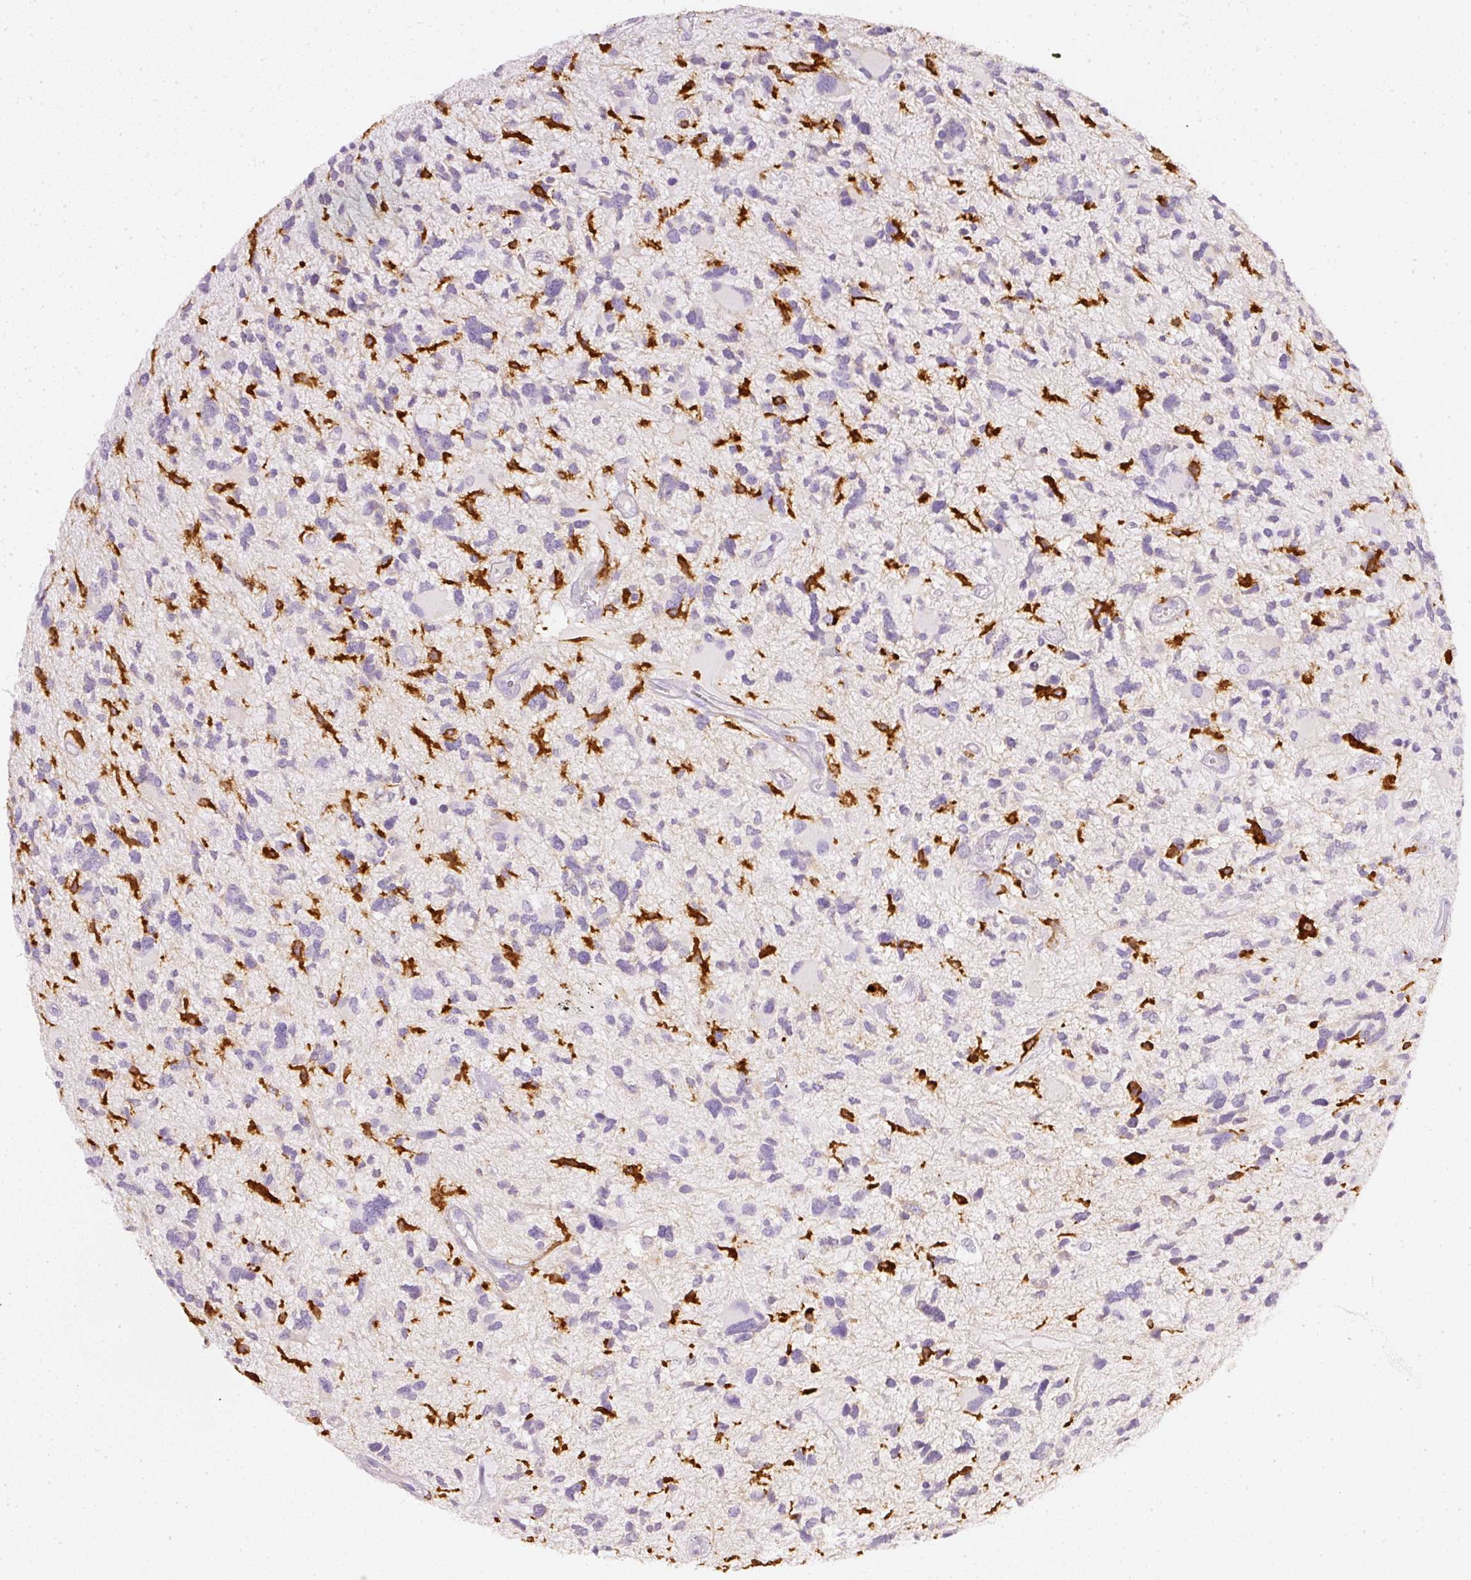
{"staining": {"intensity": "negative", "quantity": "none", "location": "none"}, "tissue": "glioma", "cell_type": "Tumor cells", "image_type": "cancer", "snomed": [{"axis": "morphology", "description": "Glioma, malignant, High grade"}, {"axis": "topography", "description": "Brain"}], "caption": "Protein analysis of glioma reveals no significant expression in tumor cells.", "gene": "EVL", "patient": {"sex": "female", "age": 11}}